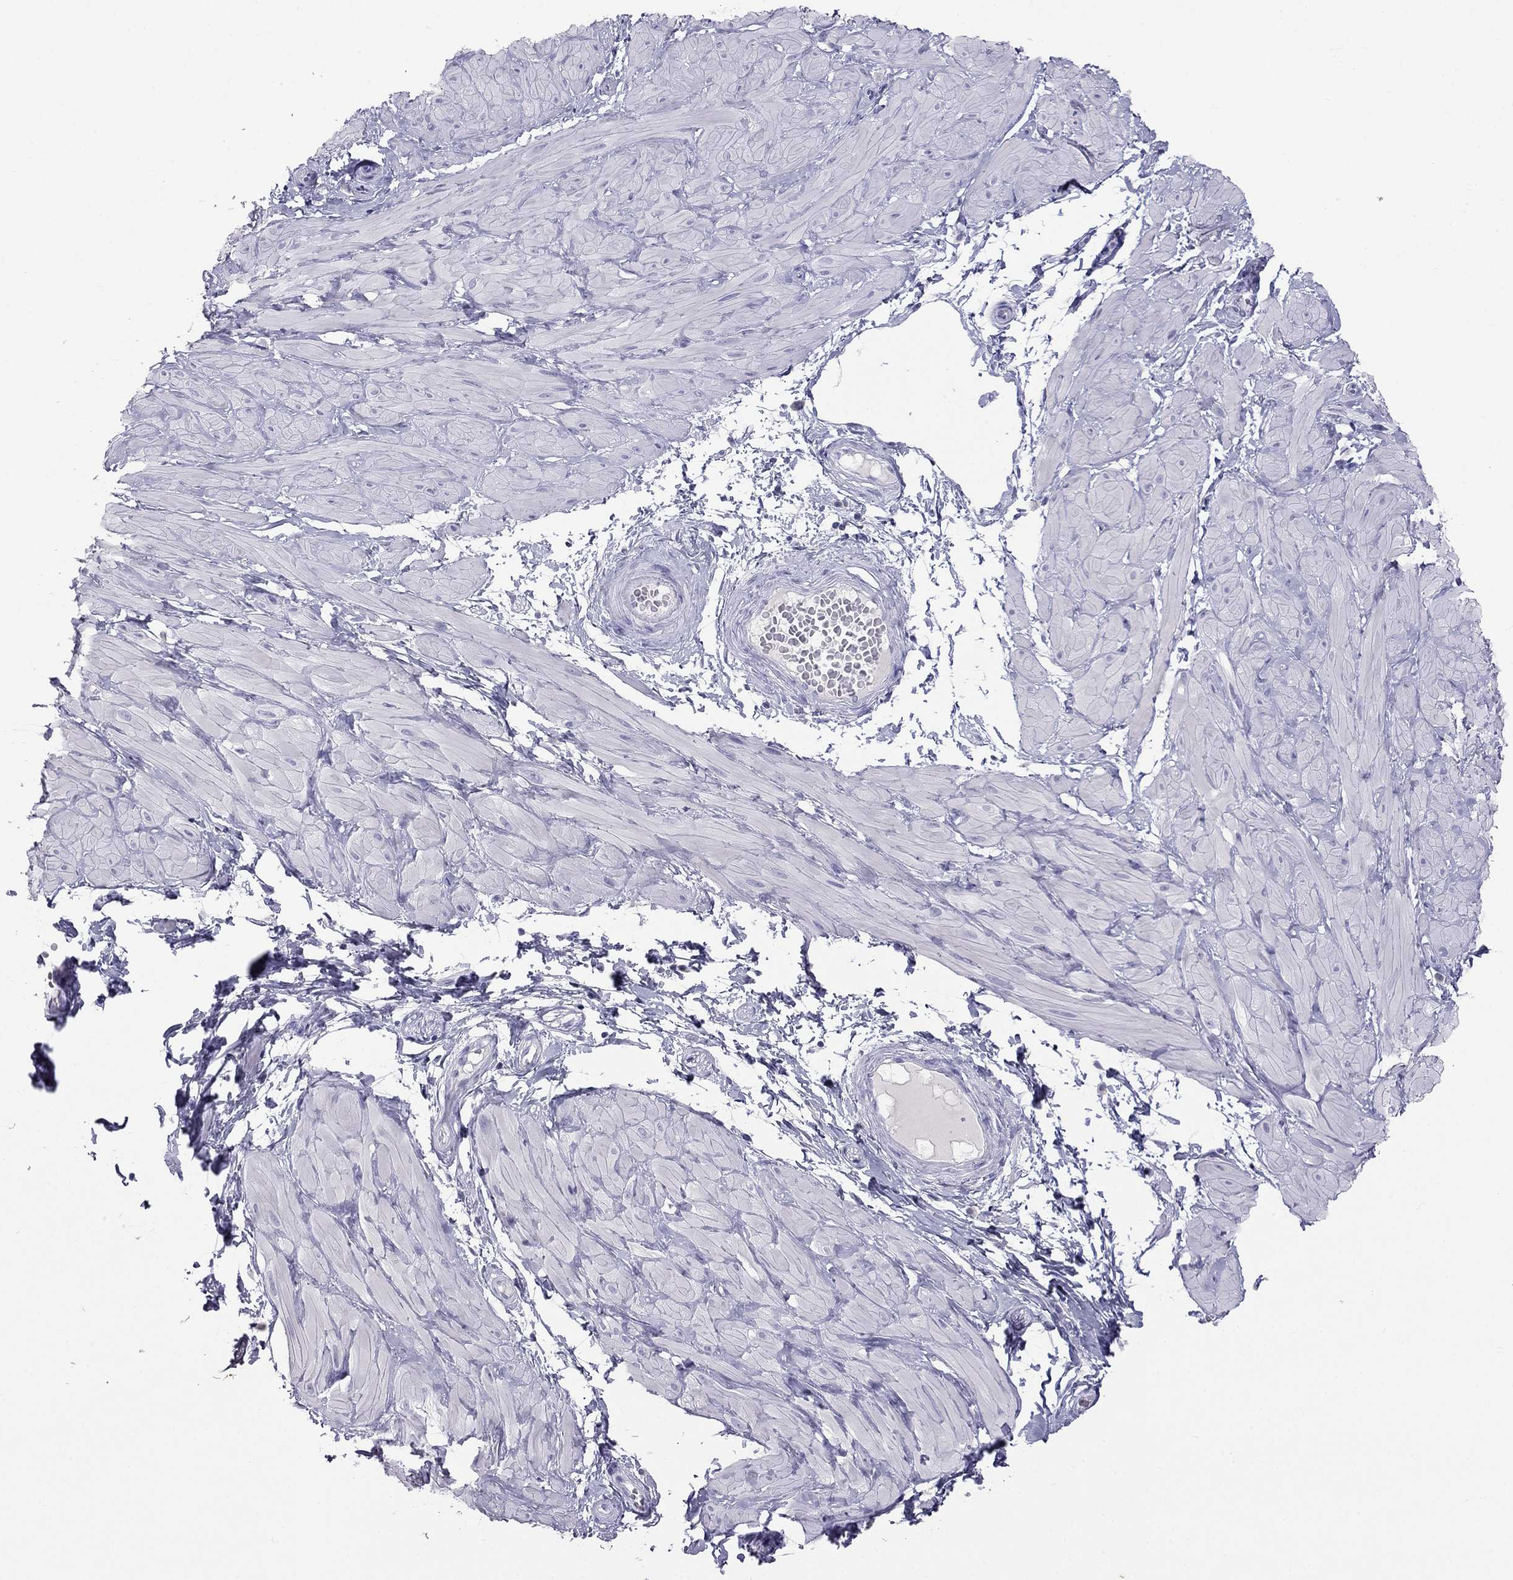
{"staining": {"intensity": "negative", "quantity": "none", "location": "none"}, "tissue": "adipose tissue", "cell_type": "Adipocytes", "image_type": "normal", "snomed": [{"axis": "morphology", "description": "Normal tissue, NOS"}, {"axis": "topography", "description": "Smooth muscle"}, {"axis": "topography", "description": "Peripheral nerve tissue"}], "caption": "A photomicrograph of adipose tissue stained for a protein reveals no brown staining in adipocytes. Brightfield microscopy of IHC stained with DAB (brown) and hematoxylin (blue), captured at high magnification.", "gene": "KLRG1", "patient": {"sex": "male", "age": 22}}